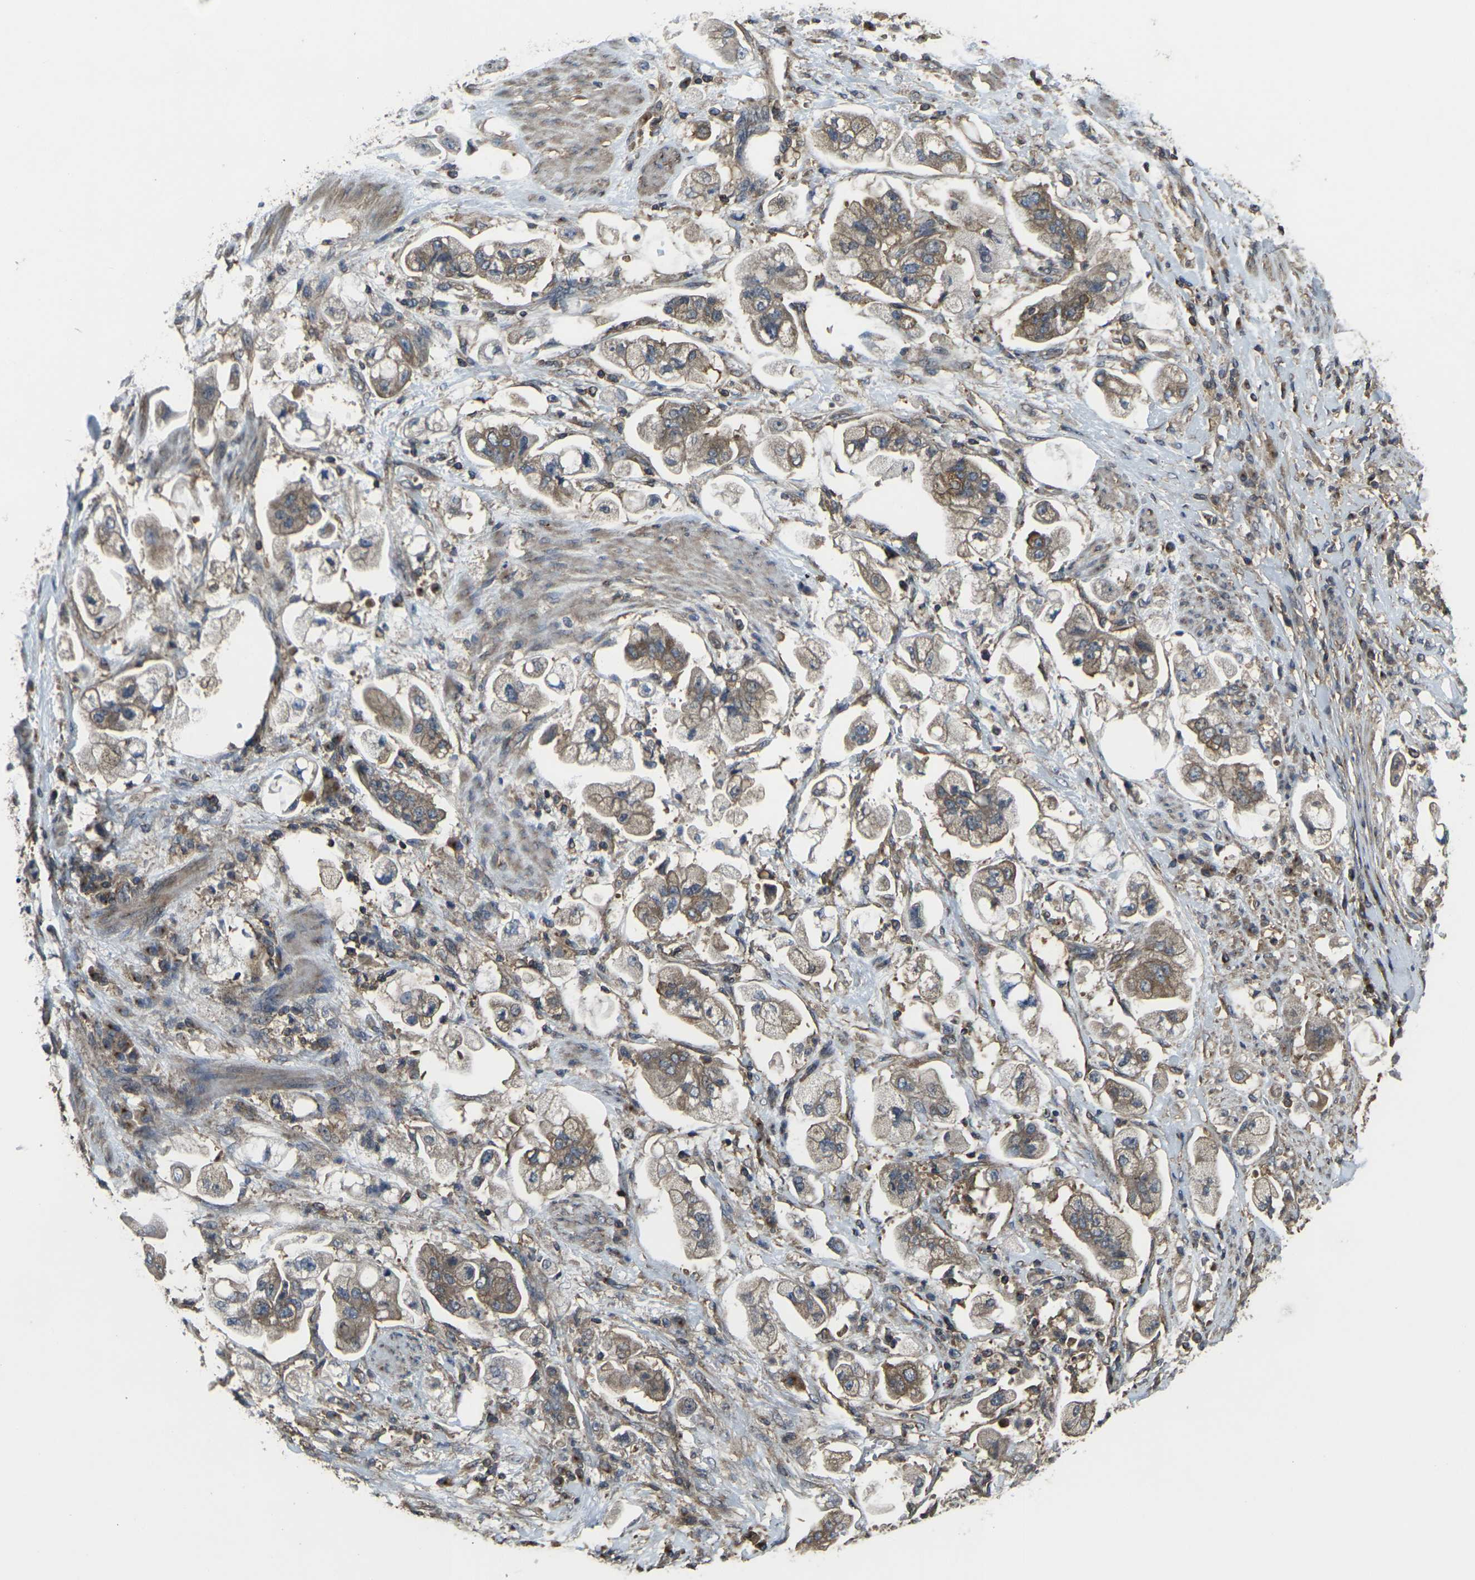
{"staining": {"intensity": "moderate", "quantity": ">75%", "location": "cytoplasmic/membranous"}, "tissue": "stomach cancer", "cell_type": "Tumor cells", "image_type": "cancer", "snomed": [{"axis": "morphology", "description": "Adenocarcinoma, NOS"}, {"axis": "topography", "description": "Stomach"}], "caption": "Moderate cytoplasmic/membranous staining is identified in approximately >75% of tumor cells in adenocarcinoma (stomach).", "gene": "PRKACB", "patient": {"sex": "male", "age": 62}}